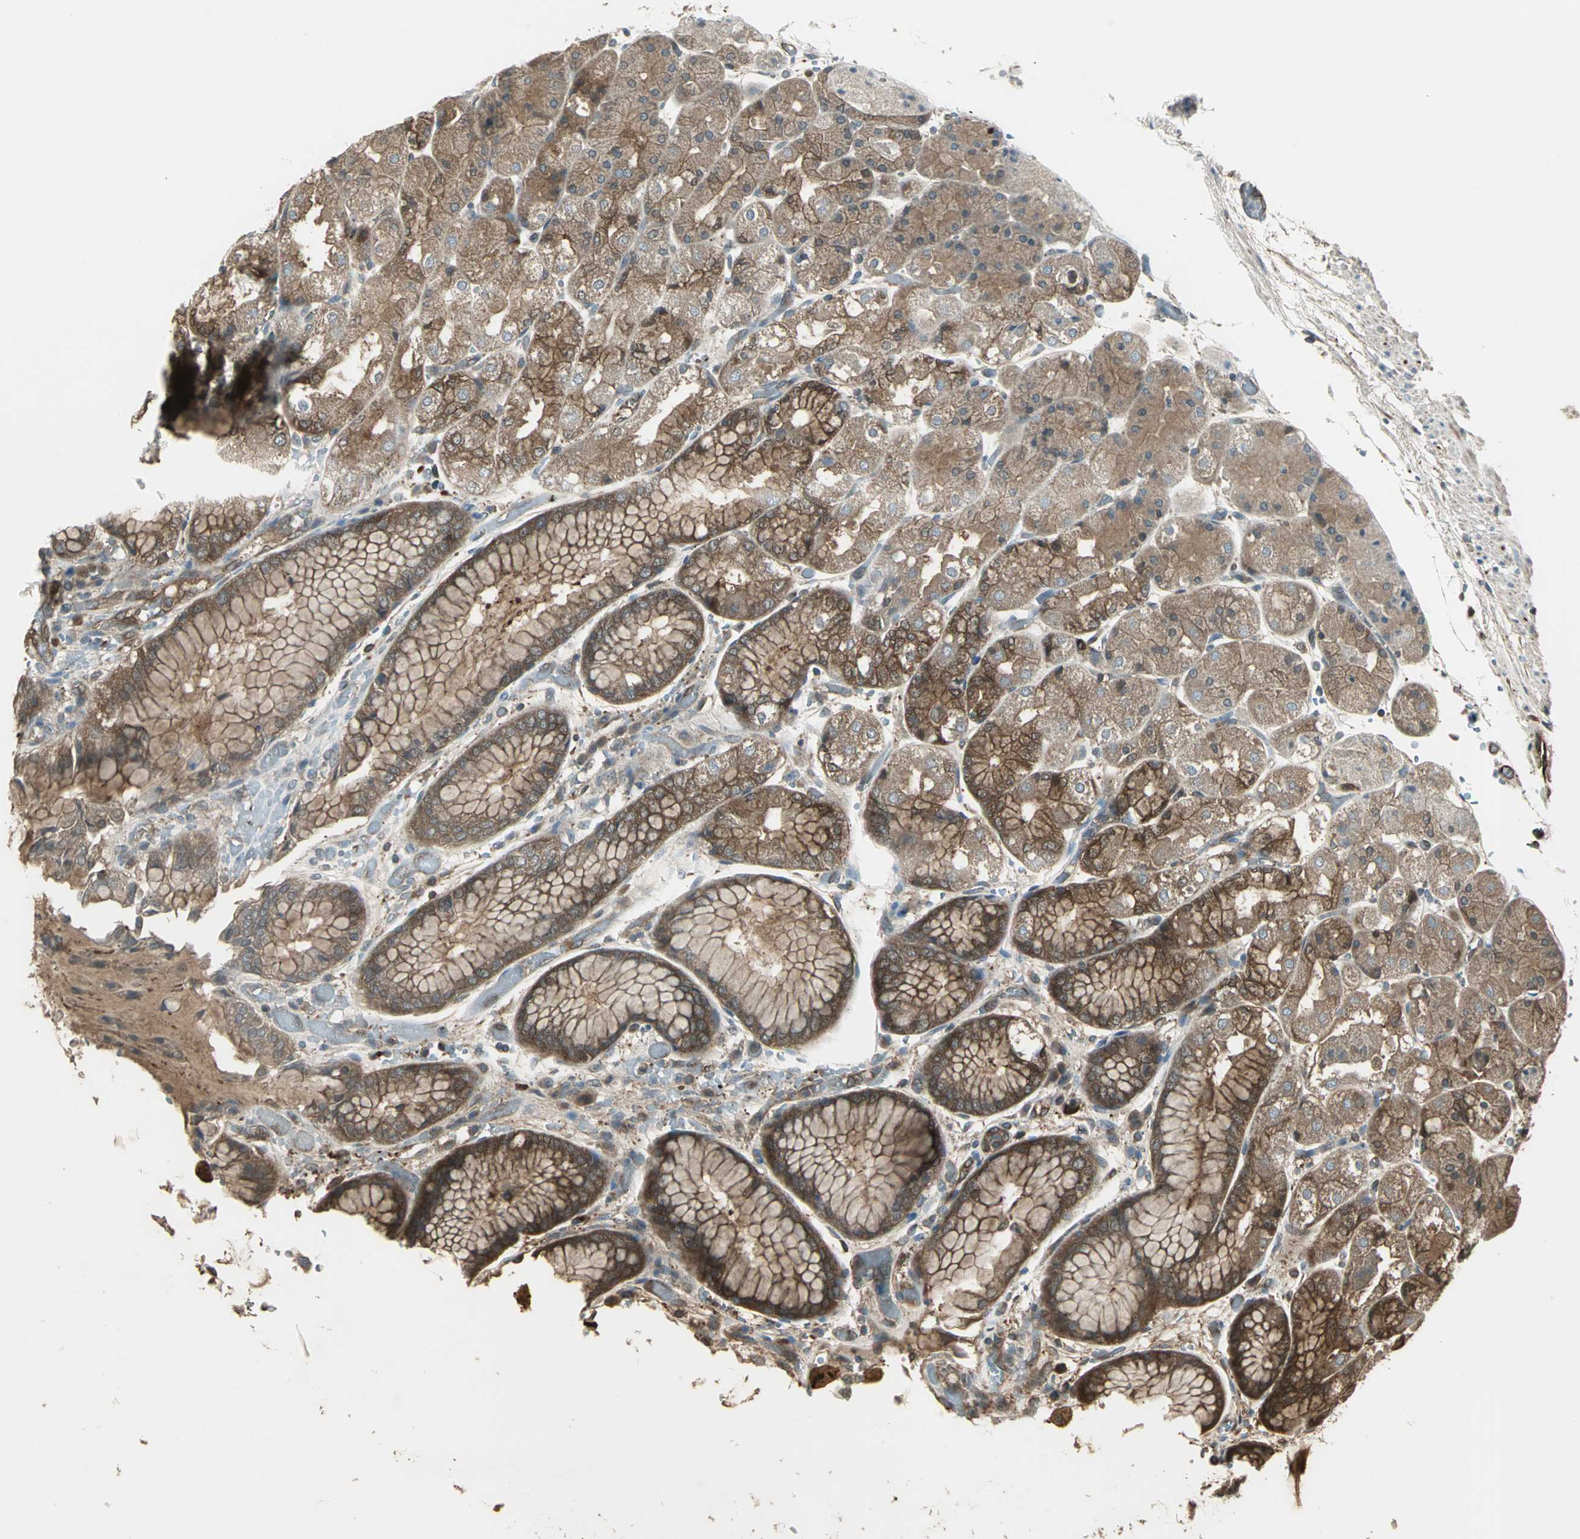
{"staining": {"intensity": "moderate", "quantity": ">75%", "location": "cytoplasmic/membranous"}, "tissue": "stomach", "cell_type": "Glandular cells", "image_type": "normal", "snomed": [{"axis": "morphology", "description": "Normal tissue, NOS"}, {"axis": "topography", "description": "Stomach, upper"}], "caption": "Moderate cytoplasmic/membranous protein staining is identified in about >75% of glandular cells in stomach. Nuclei are stained in blue.", "gene": "PRXL2B", "patient": {"sex": "male", "age": 72}}